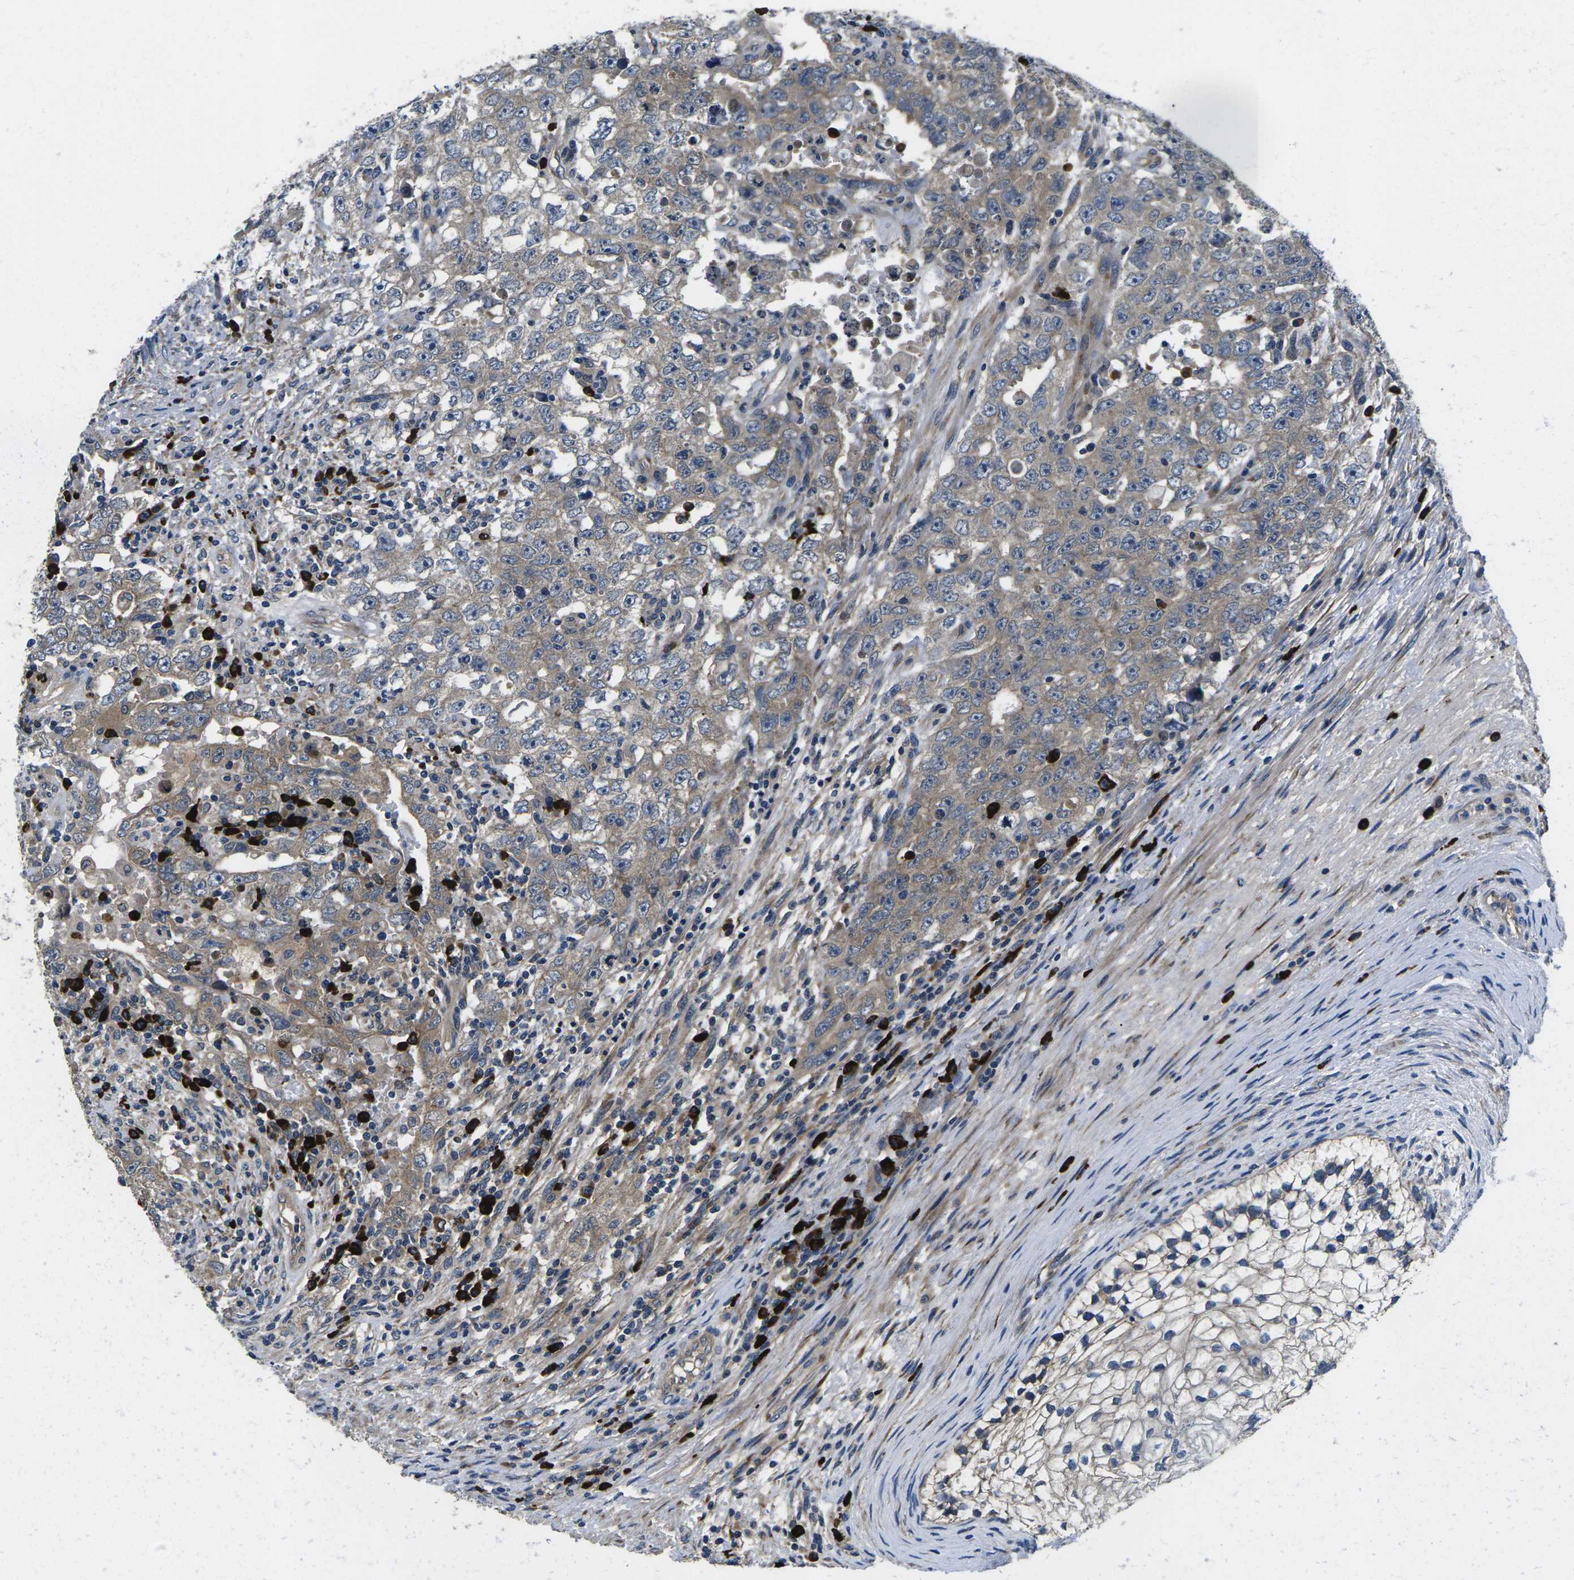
{"staining": {"intensity": "weak", "quantity": ">75%", "location": "cytoplasmic/membranous"}, "tissue": "testis cancer", "cell_type": "Tumor cells", "image_type": "cancer", "snomed": [{"axis": "morphology", "description": "Carcinoma, Embryonal, NOS"}, {"axis": "topography", "description": "Testis"}], "caption": "This histopathology image reveals testis embryonal carcinoma stained with immunohistochemistry (IHC) to label a protein in brown. The cytoplasmic/membranous of tumor cells show weak positivity for the protein. Nuclei are counter-stained blue.", "gene": "PLCE1", "patient": {"sex": "male", "age": 26}}